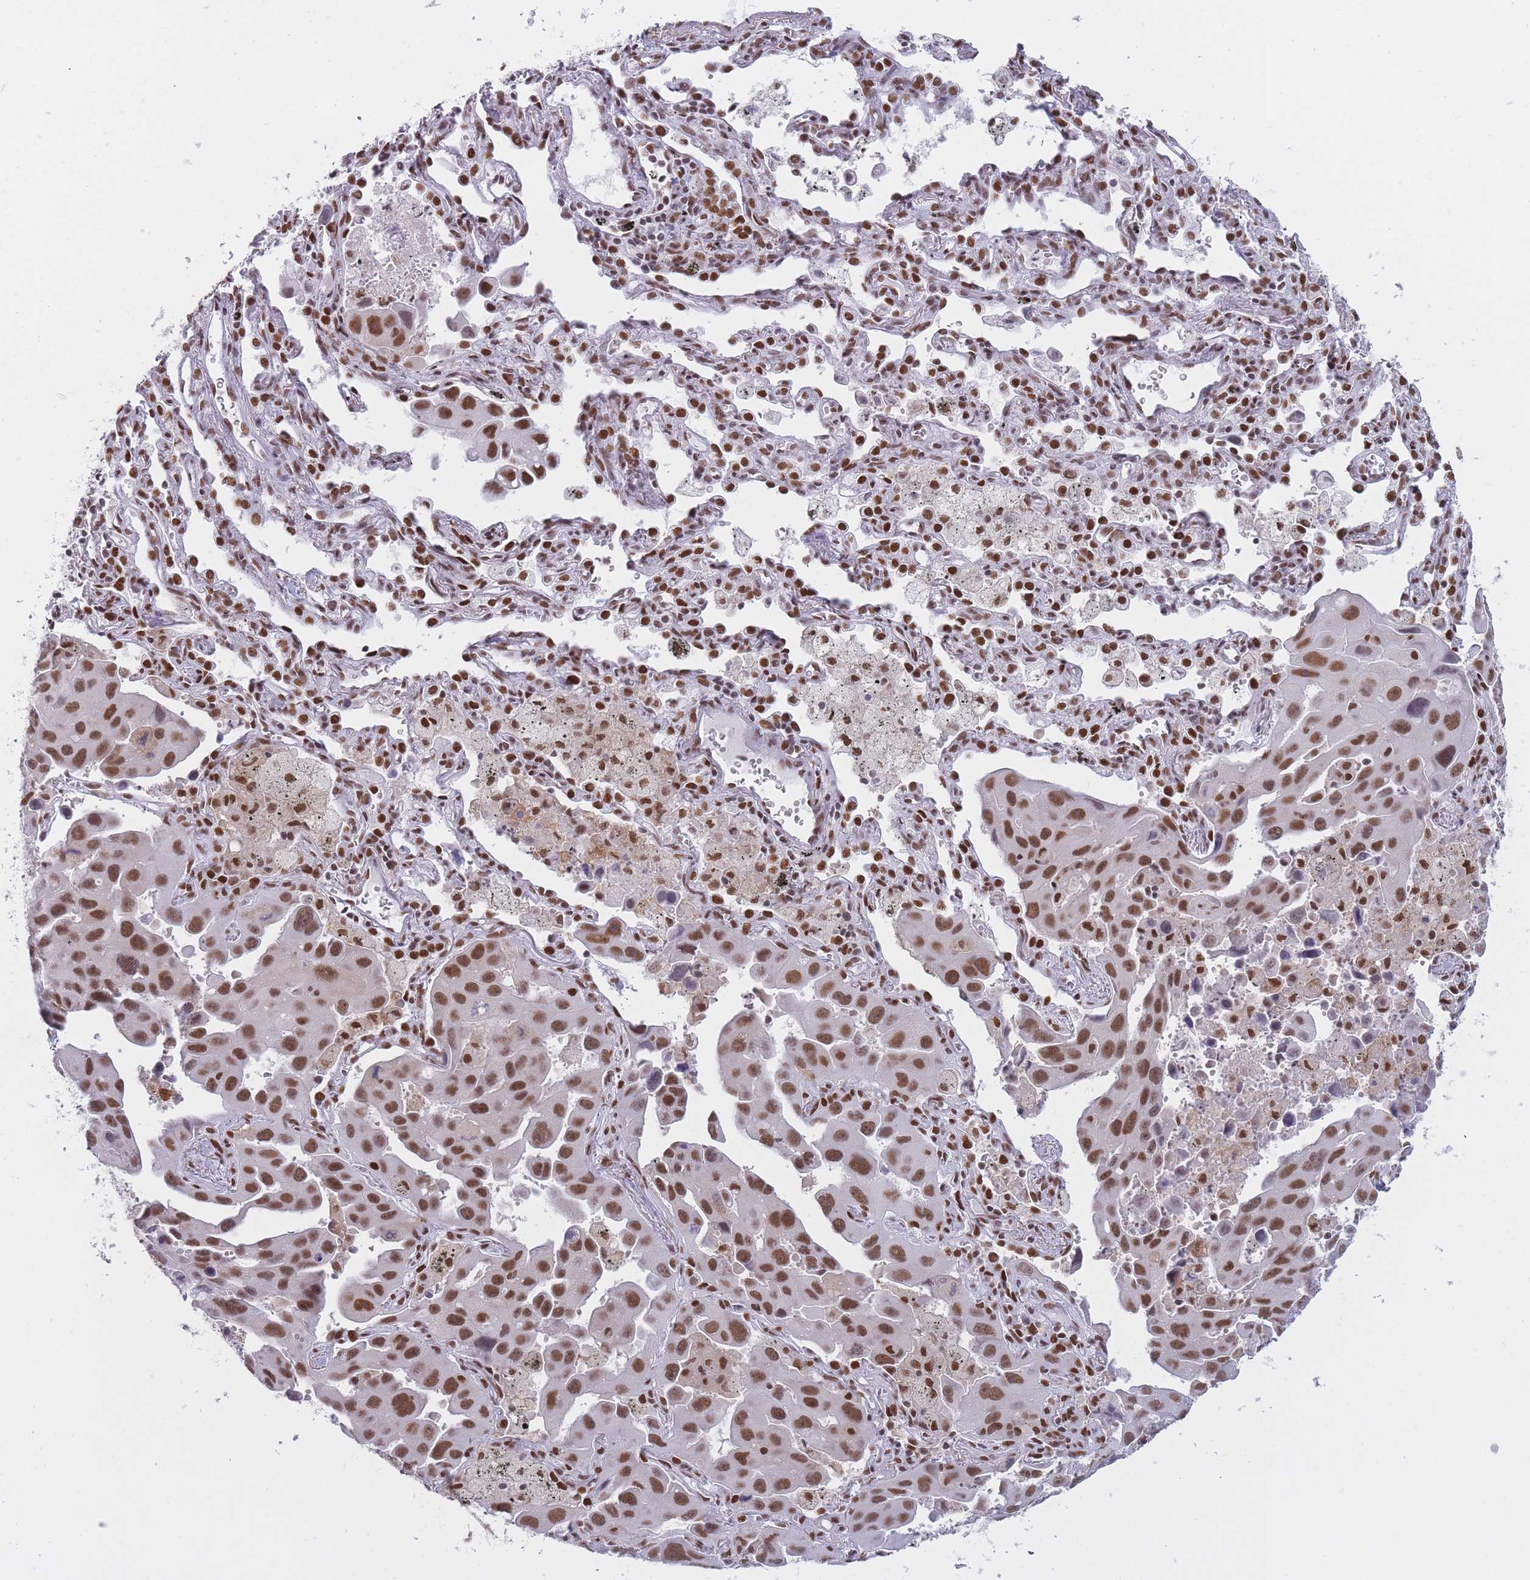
{"staining": {"intensity": "moderate", "quantity": ">75%", "location": "nuclear"}, "tissue": "lung cancer", "cell_type": "Tumor cells", "image_type": "cancer", "snomed": [{"axis": "morphology", "description": "Adenocarcinoma, NOS"}, {"axis": "topography", "description": "Lung"}], "caption": "Lung adenocarcinoma was stained to show a protein in brown. There is medium levels of moderate nuclear expression in about >75% of tumor cells.", "gene": "HNRNPUL1", "patient": {"sex": "male", "age": 66}}